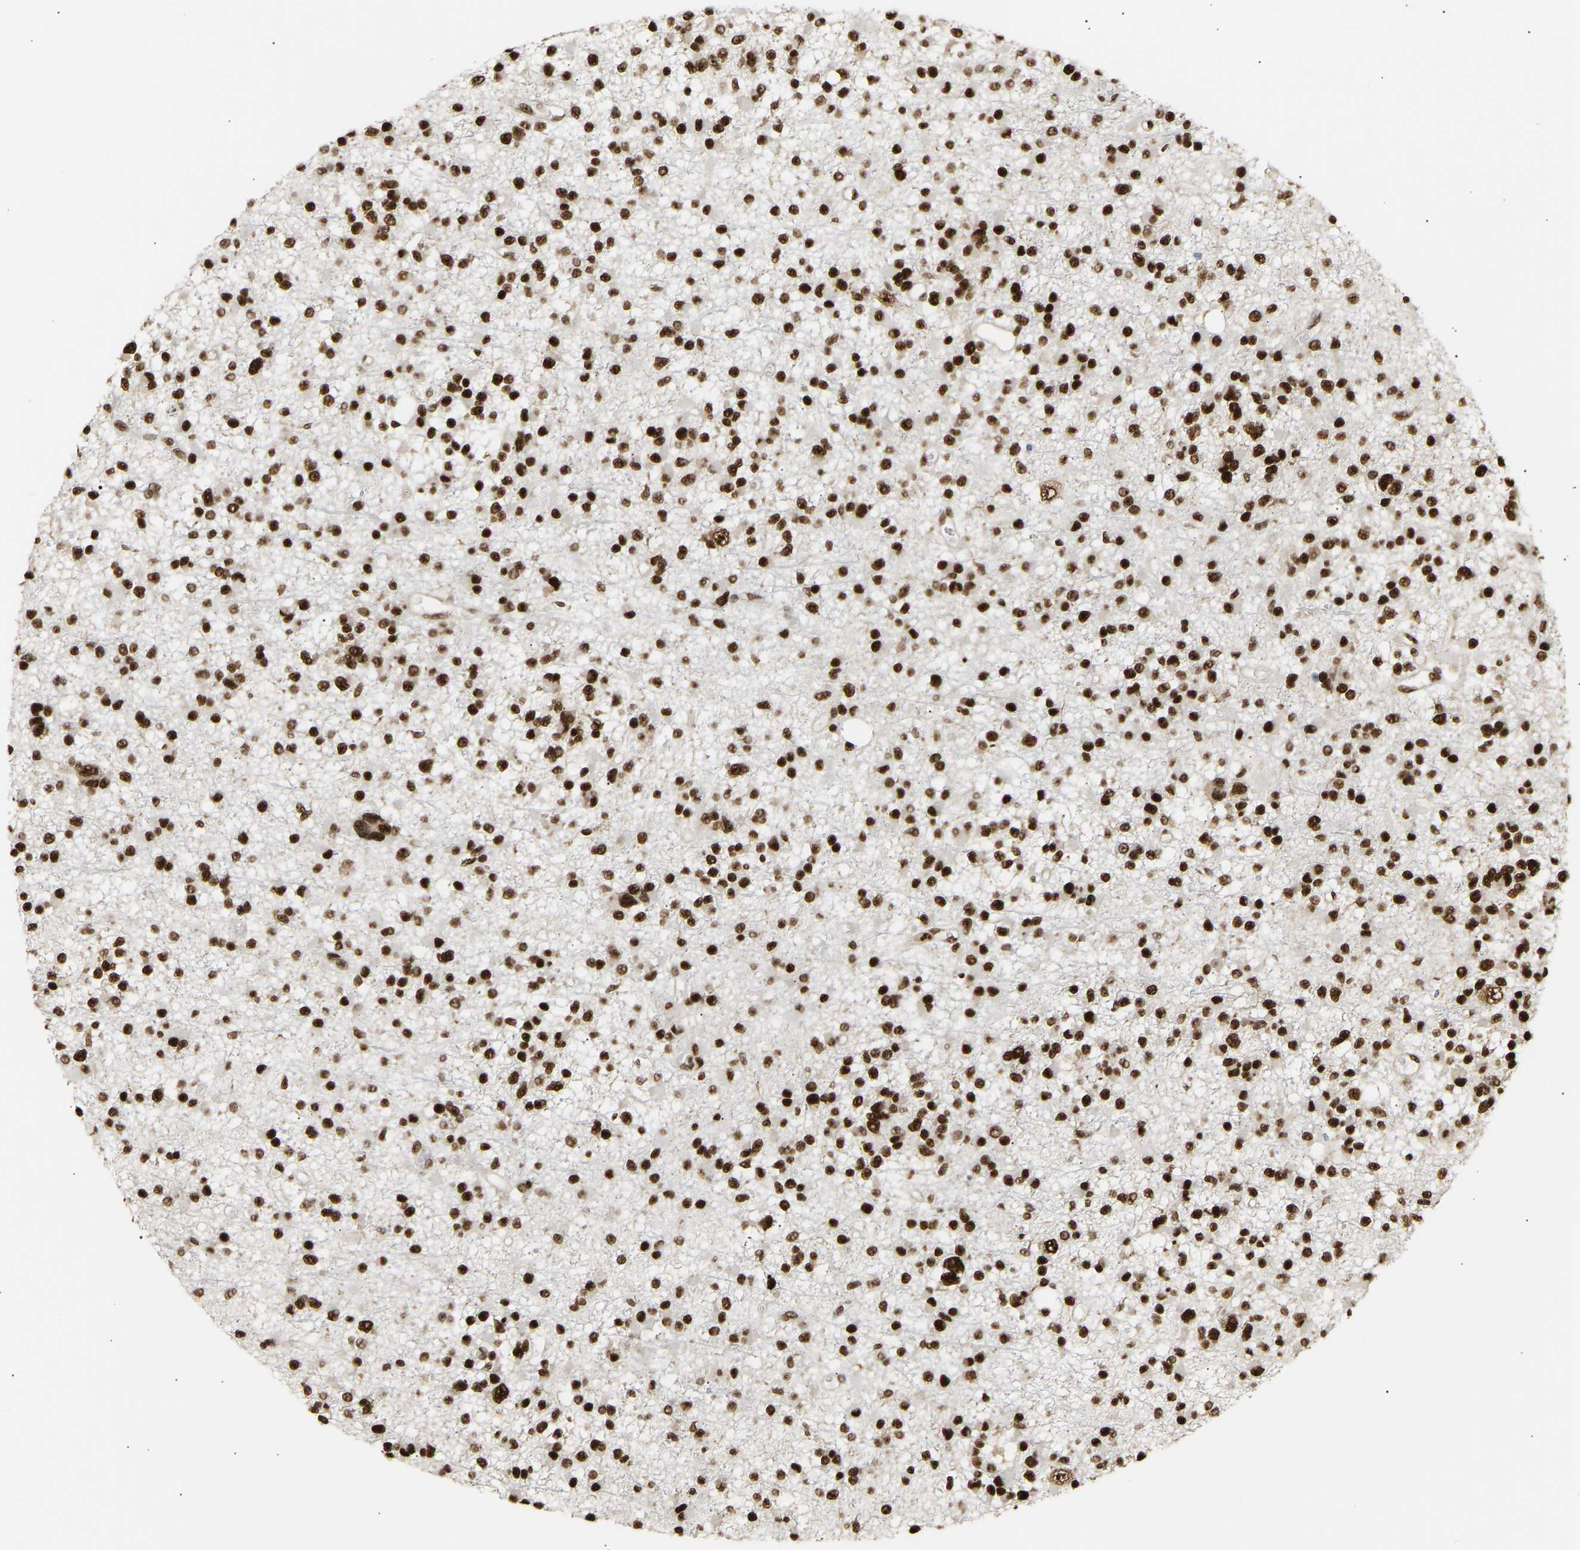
{"staining": {"intensity": "strong", "quantity": ">75%", "location": "nuclear"}, "tissue": "glioma", "cell_type": "Tumor cells", "image_type": "cancer", "snomed": [{"axis": "morphology", "description": "Glioma, malignant, Low grade"}, {"axis": "topography", "description": "Brain"}], "caption": "Tumor cells demonstrate strong nuclear expression in about >75% of cells in glioma.", "gene": "ALYREF", "patient": {"sex": "female", "age": 22}}